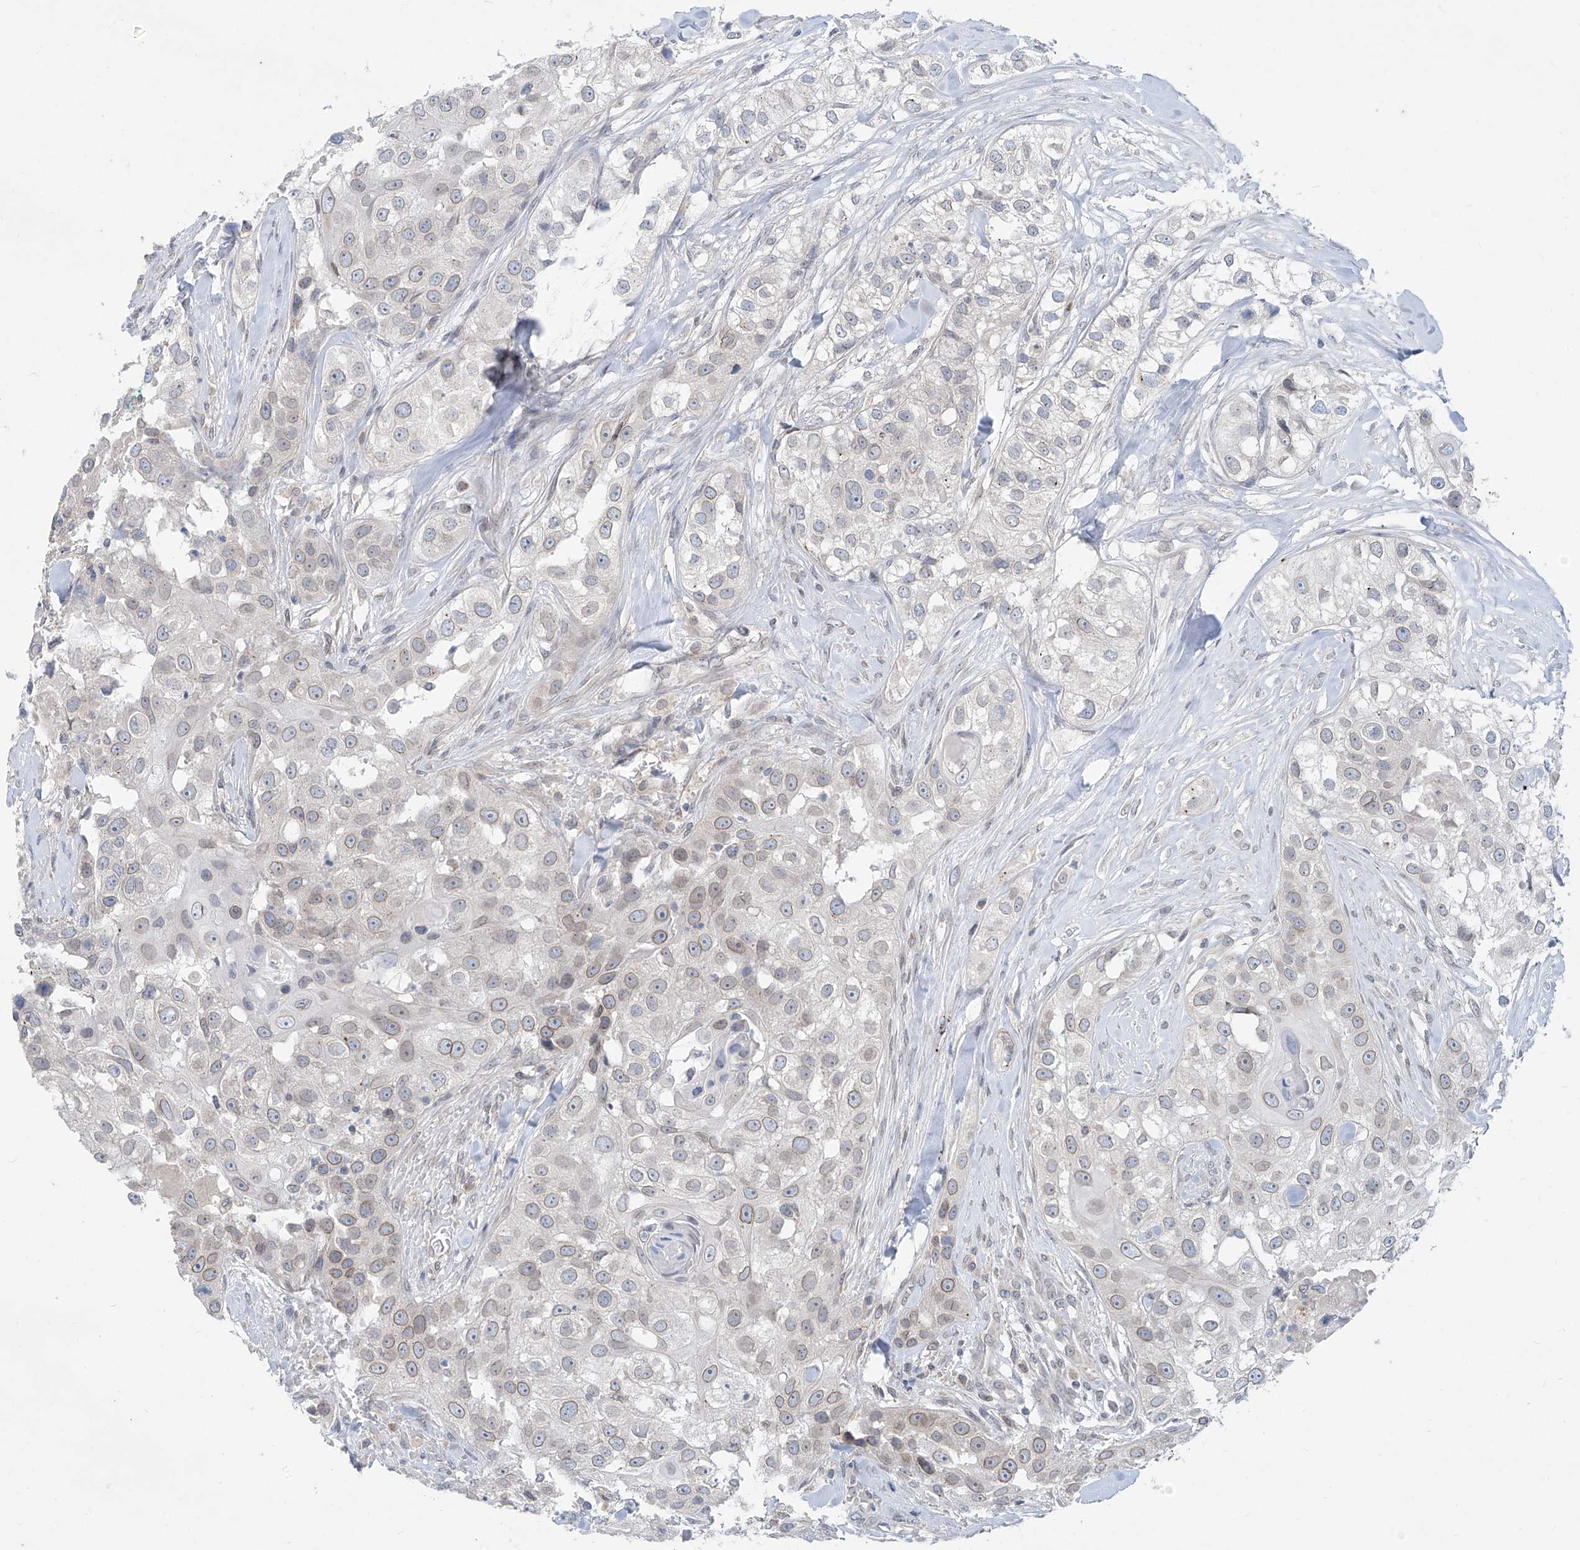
{"staining": {"intensity": "weak", "quantity": "<25%", "location": "cytoplasmic/membranous,nuclear"}, "tissue": "head and neck cancer", "cell_type": "Tumor cells", "image_type": "cancer", "snomed": [{"axis": "morphology", "description": "Normal tissue, NOS"}, {"axis": "morphology", "description": "Squamous cell carcinoma, NOS"}, {"axis": "topography", "description": "Skeletal muscle"}, {"axis": "topography", "description": "Head-Neck"}], "caption": "DAB (3,3'-diaminobenzidine) immunohistochemical staining of human squamous cell carcinoma (head and neck) displays no significant expression in tumor cells.", "gene": "KRTAP25-1", "patient": {"sex": "male", "age": 51}}